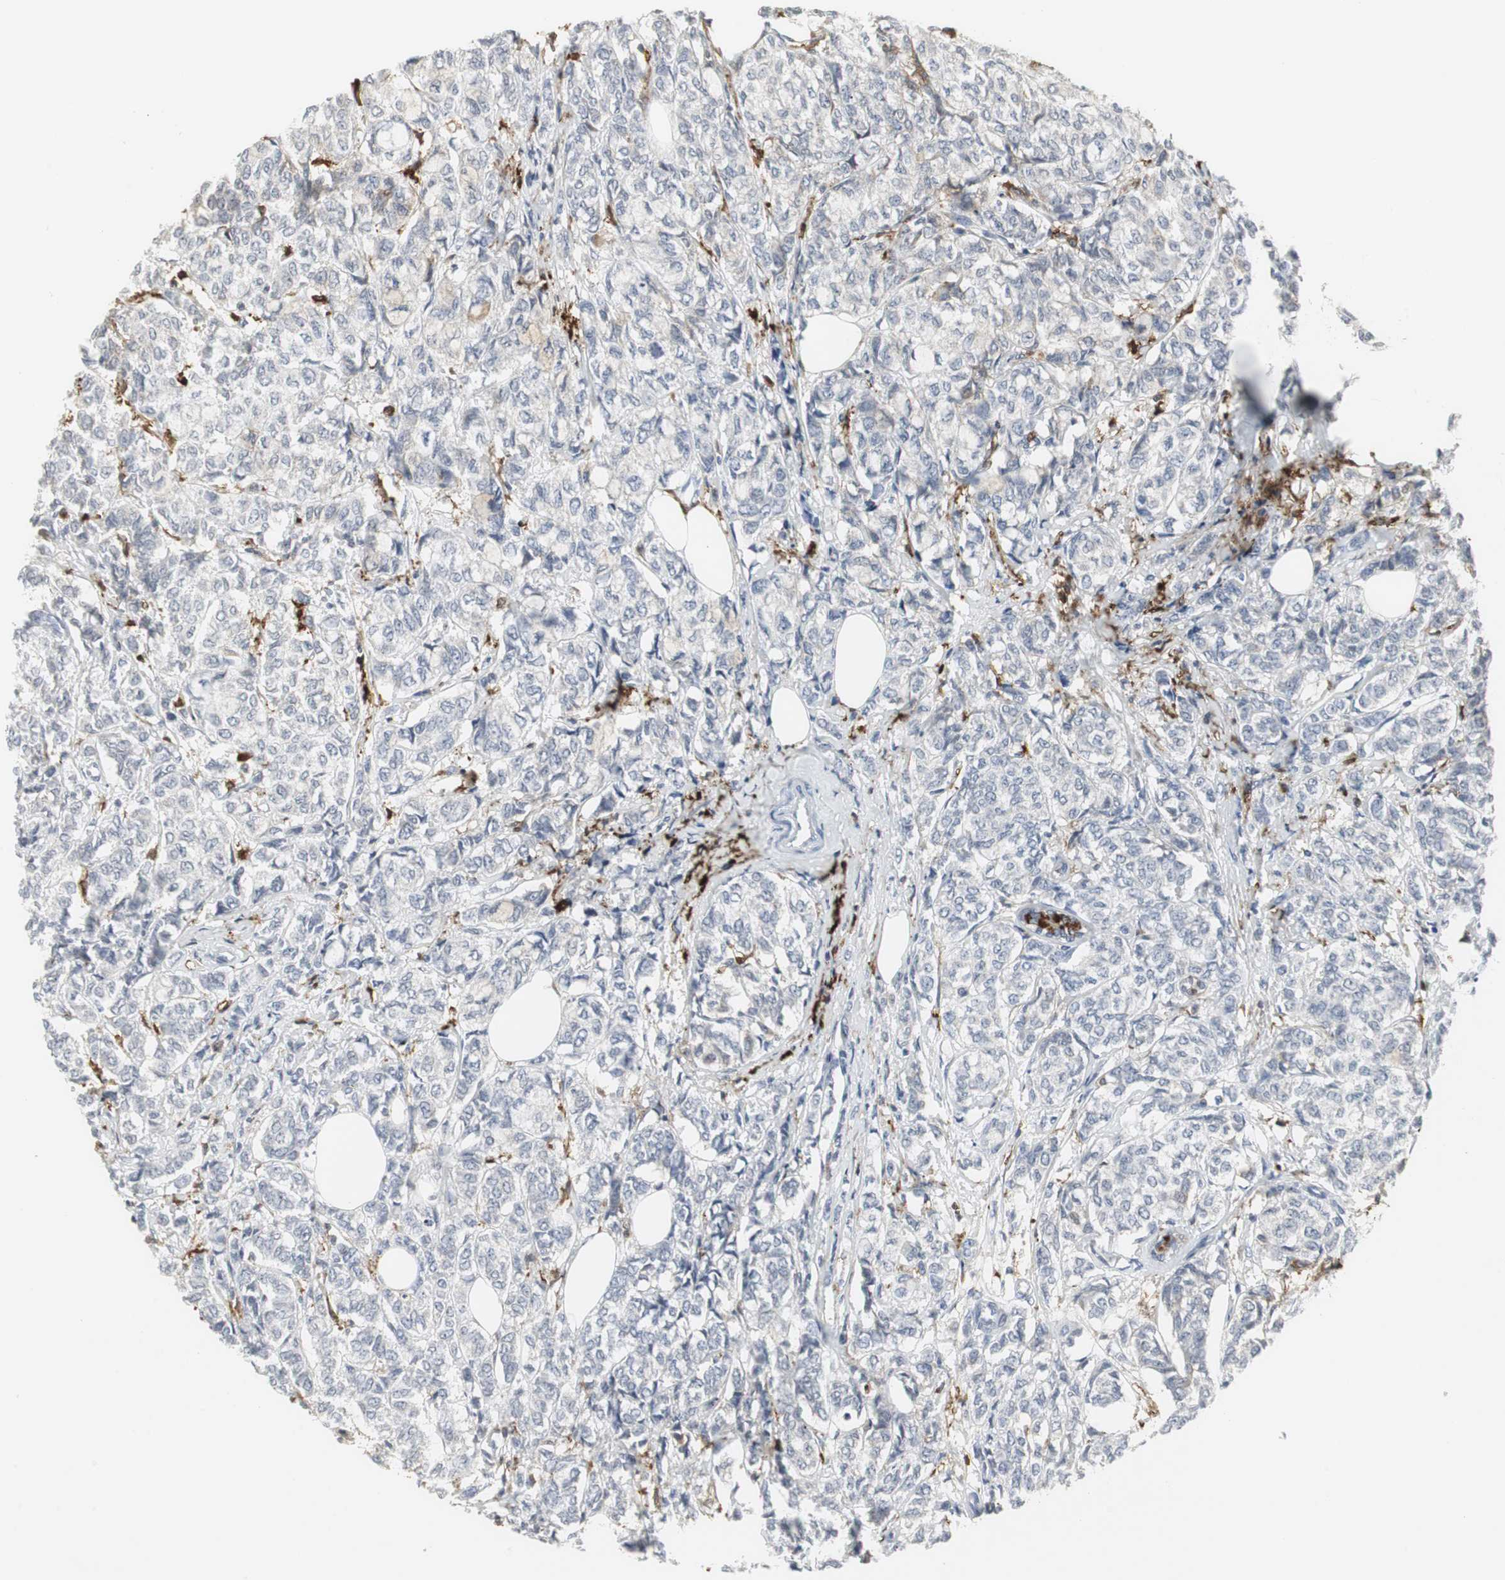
{"staining": {"intensity": "negative", "quantity": "none", "location": "none"}, "tissue": "breast cancer", "cell_type": "Tumor cells", "image_type": "cancer", "snomed": [{"axis": "morphology", "description": "Lobular carcinoma"}, {"axis": "topography", "description": "Breast"}], "caption": "This is an immunohistochemistry (IHC) micrograph of human breast lobular carcinoma. There is no expression in tumor cells.", "gene": "PI15", "patient": {"sex": "female", "age": 60}}